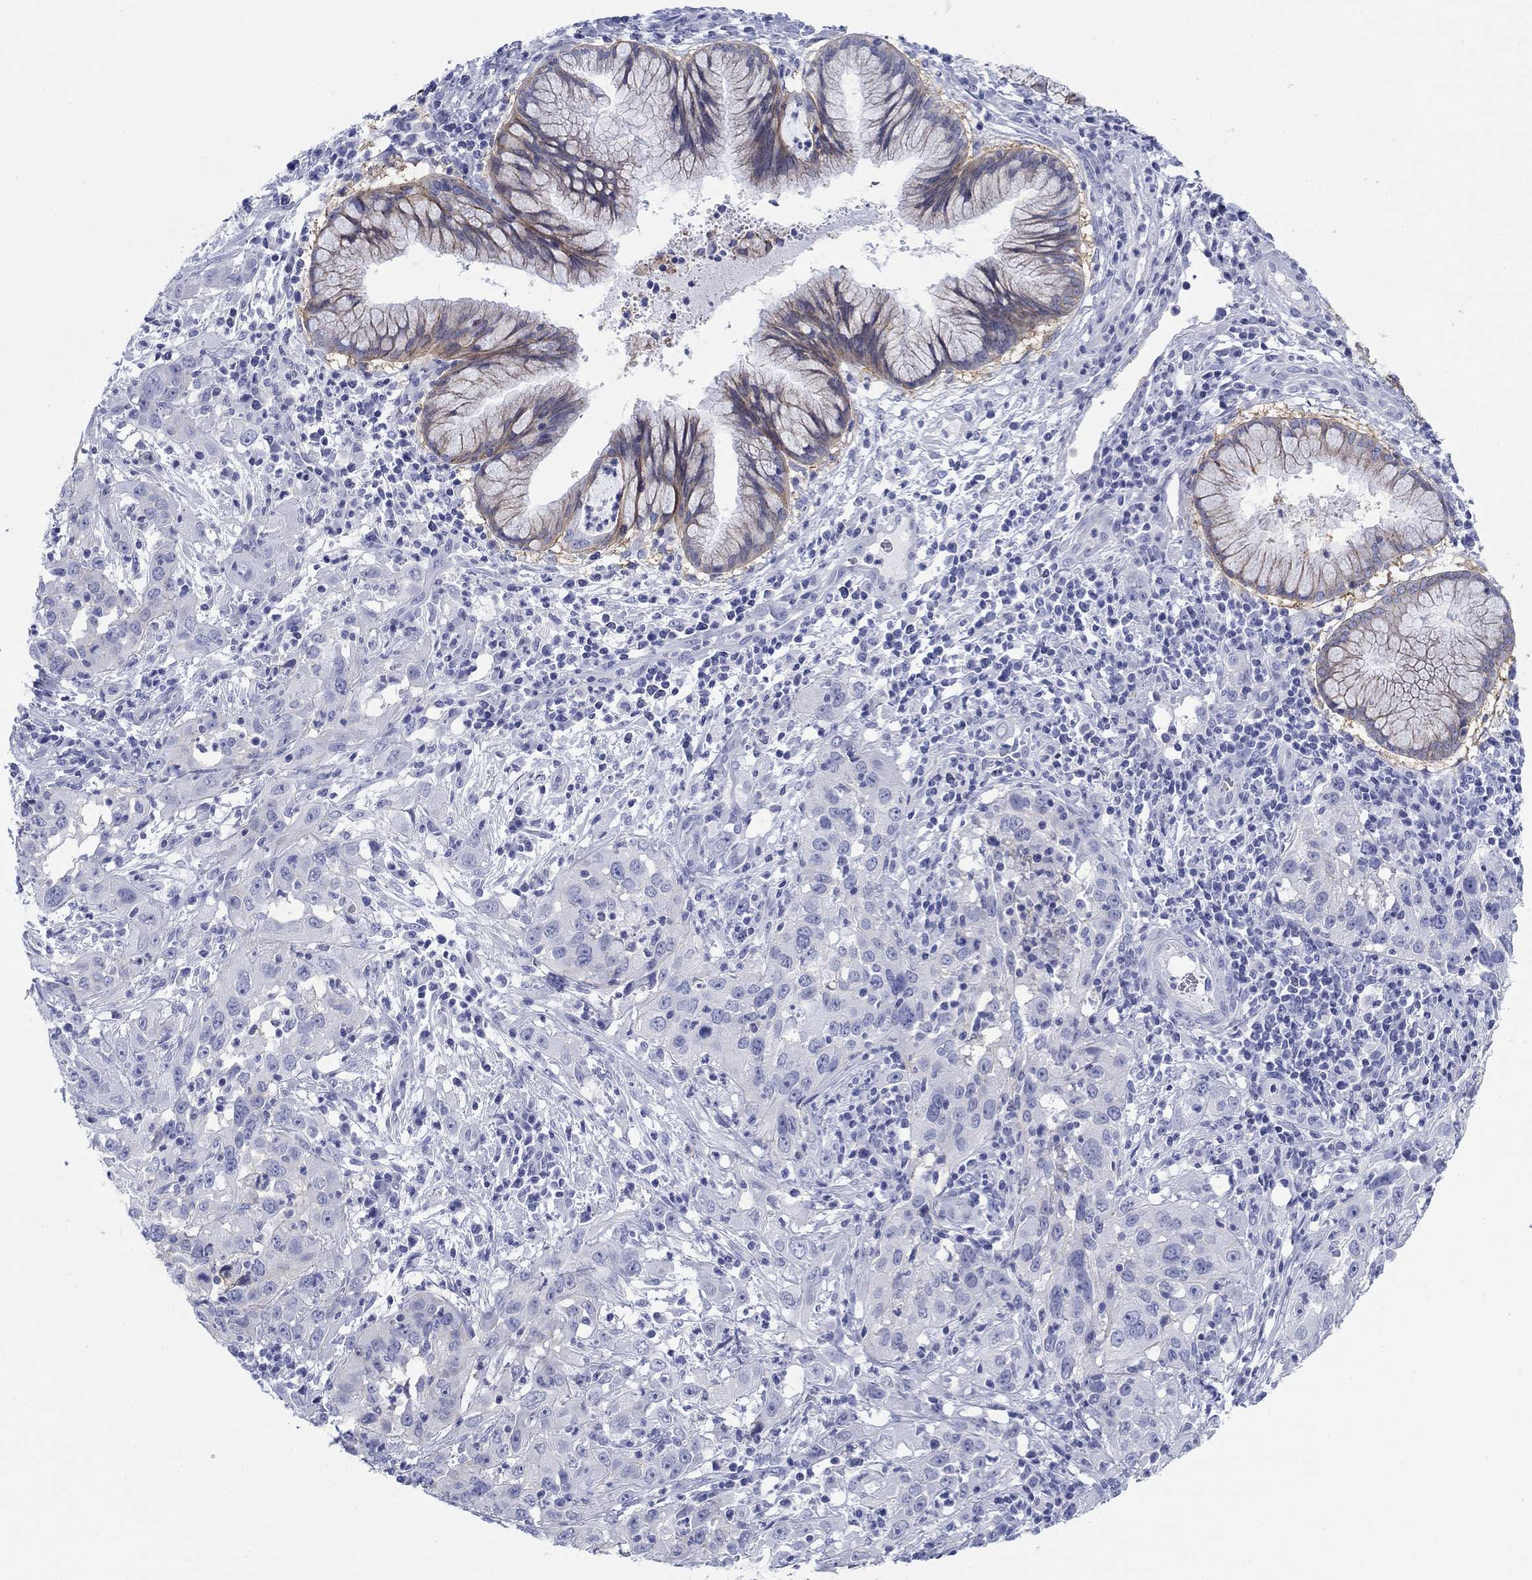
{"staining": {"intensity": "negative", "quantity": "none", "location": "none"}, "tissue": "cervical cancer", "cell_type": "Tumor cells", "image_type": "cancer", "snomed": [{"axis": "morphology", "description": "Squamous cell carcinoma, NOS"}, {"axis": "topography", "description": "Cervix"}], "caption": "A histopathology image of cervical cancer stained for a protein displays no brown staining in tumor cells.", "gene": "ATP1B1", "patient": {"sex": "female", "age": 32}}